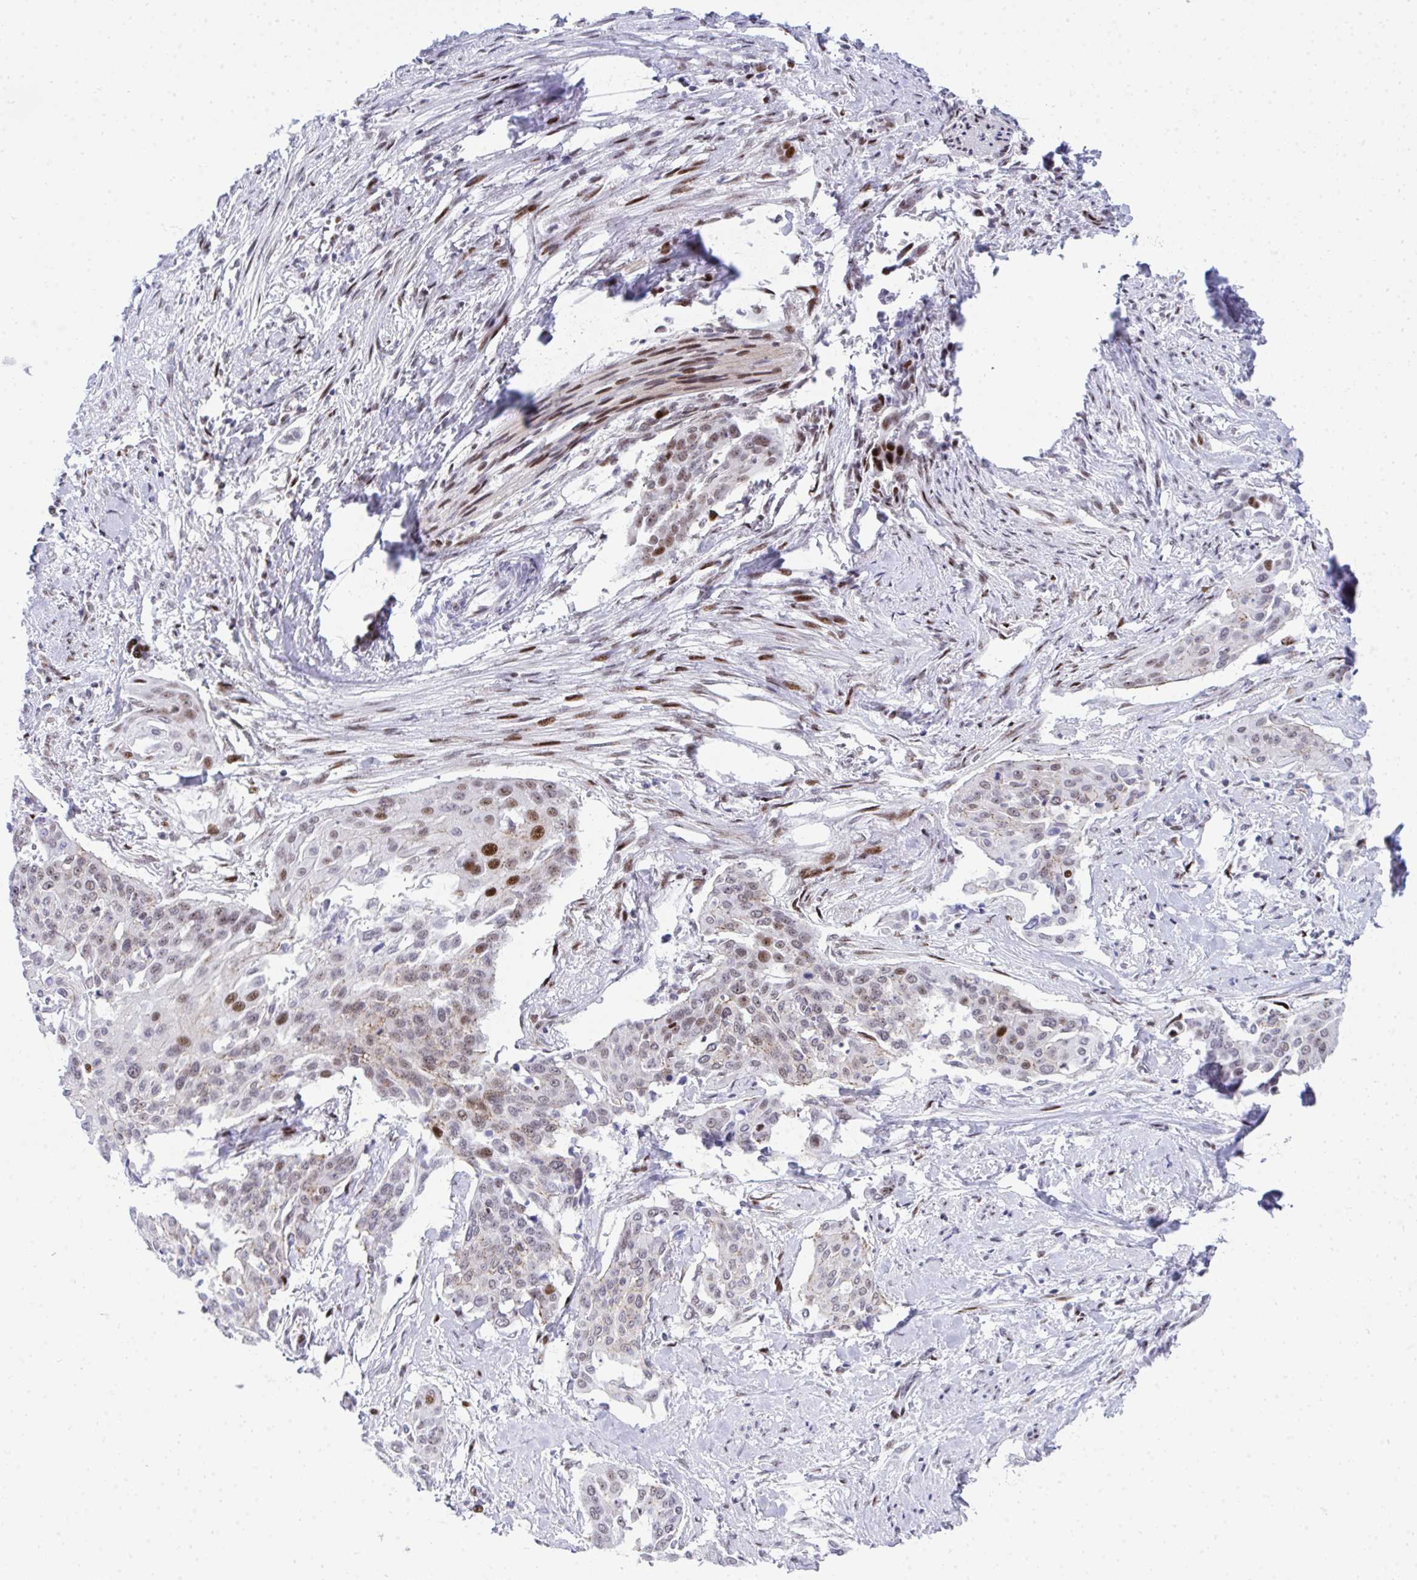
{"staining": {"intensity": "moderate", "quantity": "<25%", "location": "nuclear"}, "tissue": "cervical cancer", "cell_type": "Tumor cells", "image_type": "cancer", "snomed": [{"axis": "morphology", "description": "Squamous cell carcinoma, NOS"}, {"axis": "topography", "description": "Cervix"}], "caption": "IHC photomicrograph of human cervical cancer (squamous cell carcinoma) stained for a protein (brown), which reveals low levels of moderate nuclear staining in approximately <25% of tumor cells.", "gene": "GLDN", "patient": {"sex": "female", "age": 44}}